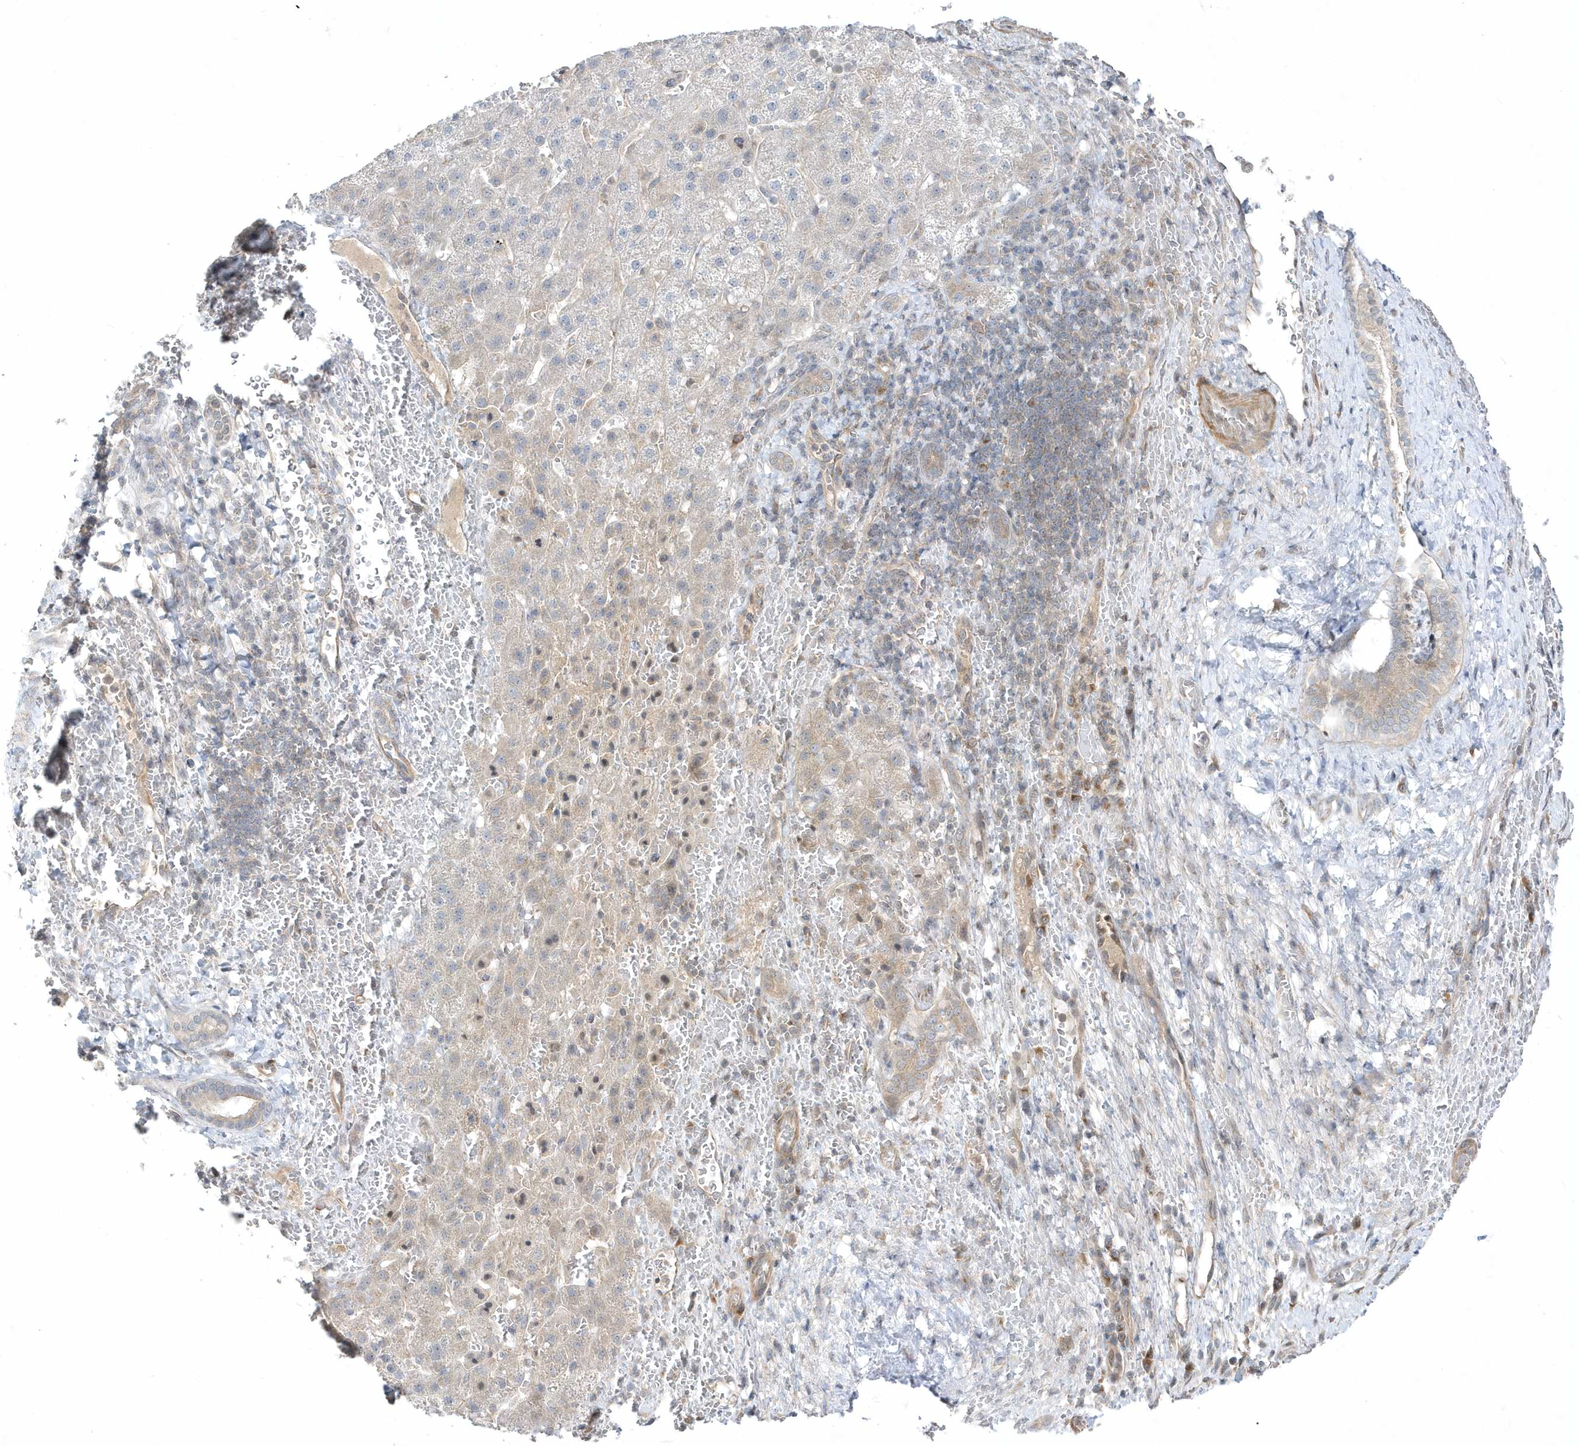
{"staining": {"intensity": "weak", "quantity": "<25%", "location": "cytoplasmic/membranous"}, "tissue": "liver cancer", "cell_type": "Tumor cells", "image_type": "cancer", "snomed": [{"axis": "morphology", "description": "Carcinoma, Hepatocellular, NOS"}, {"axis": "topography", "description": "Liver"}], "caption": "Immunohistochemical staining of human liver cancer (hepatocellular carcinoma) reveals no significant expression in tumor cells. (DAB (3,3'-diaminobenzidine) IHC, high magnification).", "gene": "MXI1", "patient": {"sex": "male", "age": 57}}